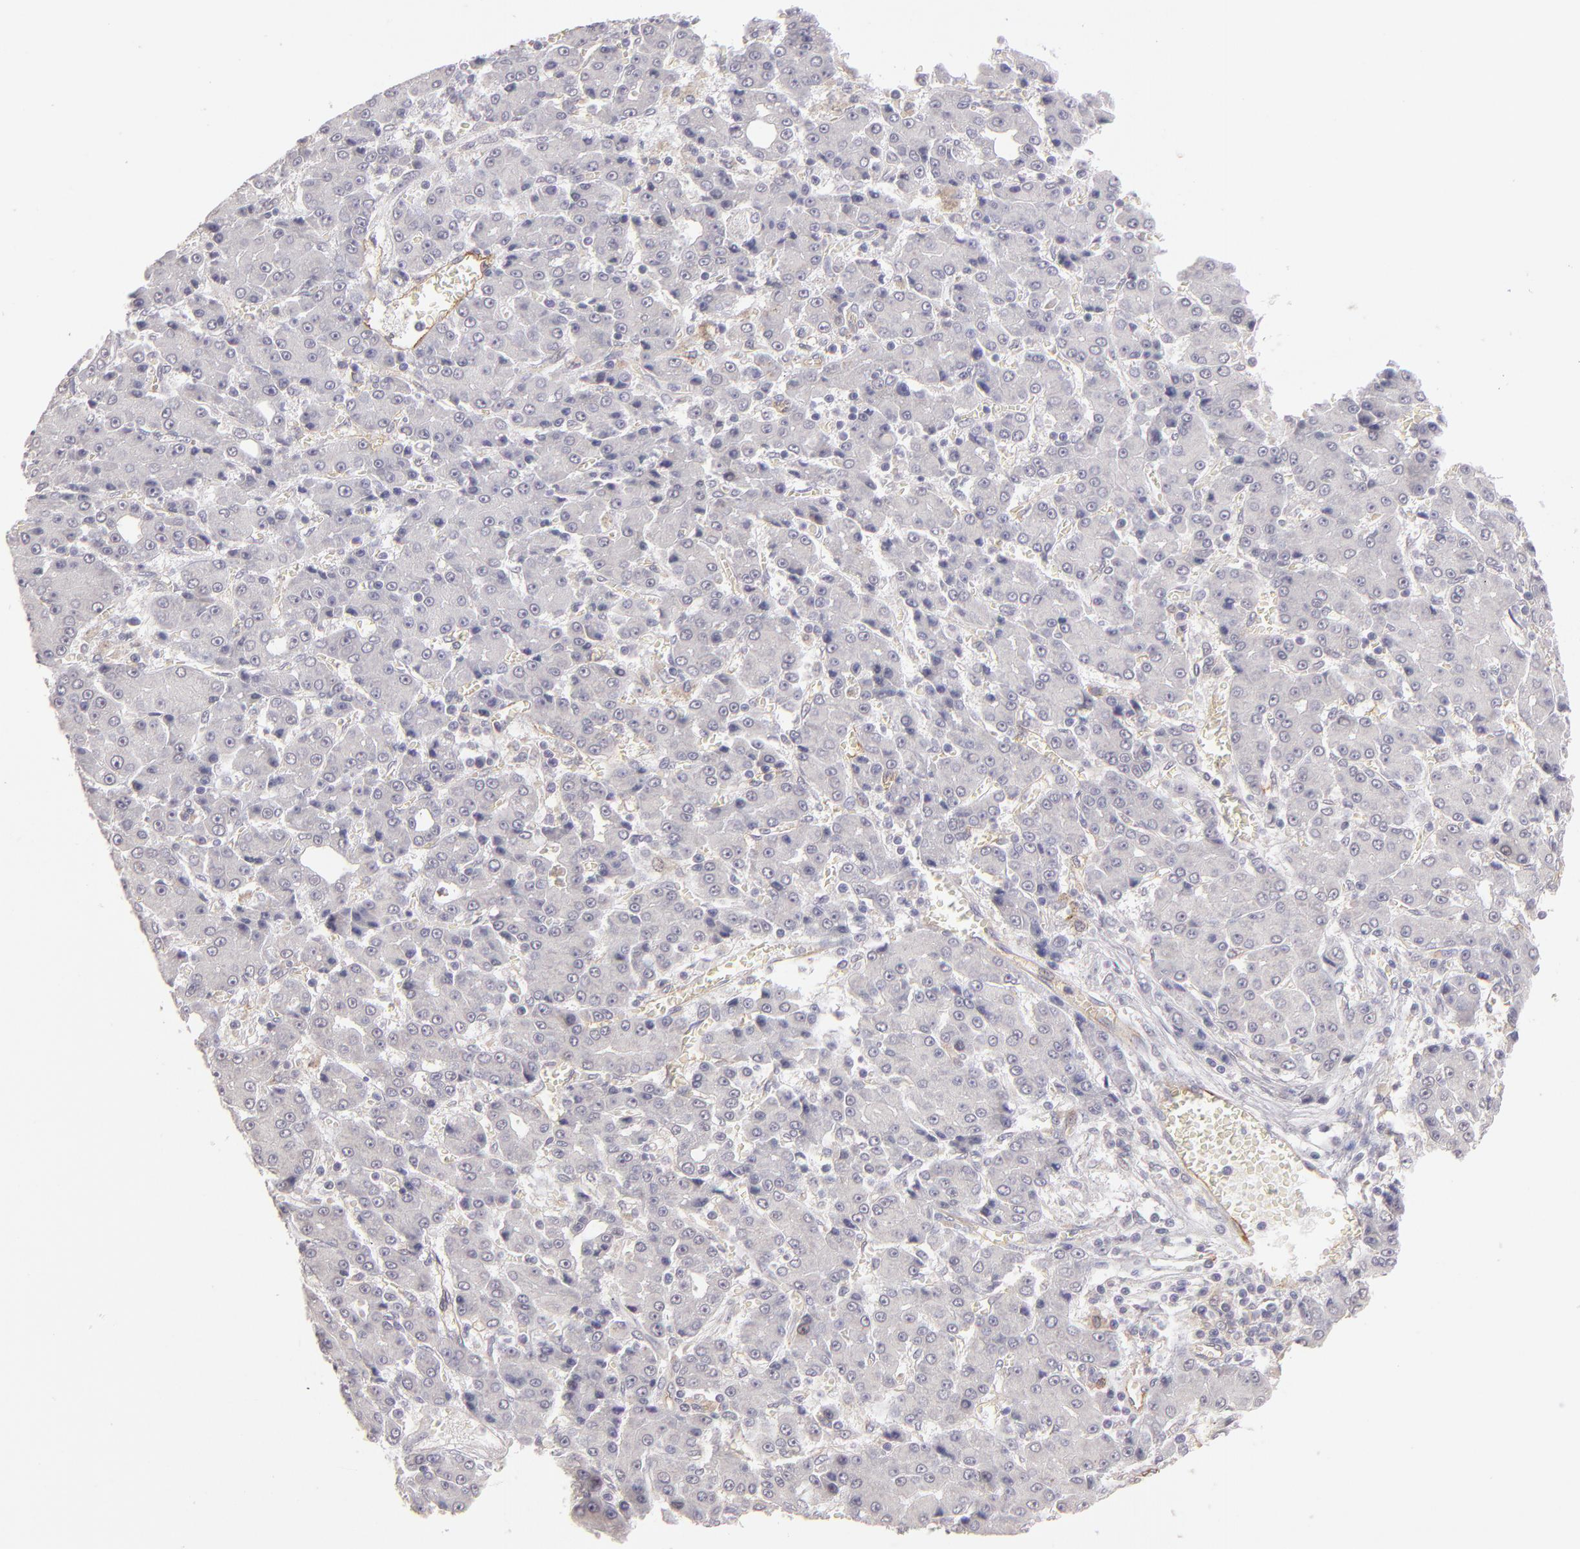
{"staining": {"intensity": "negative", "quantity": "none", "location": "none"}, "tissue": "liver cancer", "cell_type": "Tumor cells", "image_type": "cancer", "snomed": [{"axis": "morphology", "description": "Carcinoma, Hepatocellular, NOS"}, {"axis": "topography", "description": "Liver"}], "caption": "Immunohistochemistry (IHC) of human liver cancer (hepatocellular carcinoma) reveals no staining in tumor cells. (Brightfield microscopy of DAB (3,3'-diaminobenzidine) immunohistochemistry at high magnification).", "gene": "THBD", "patient": {"sex": "male", "age": 69}}